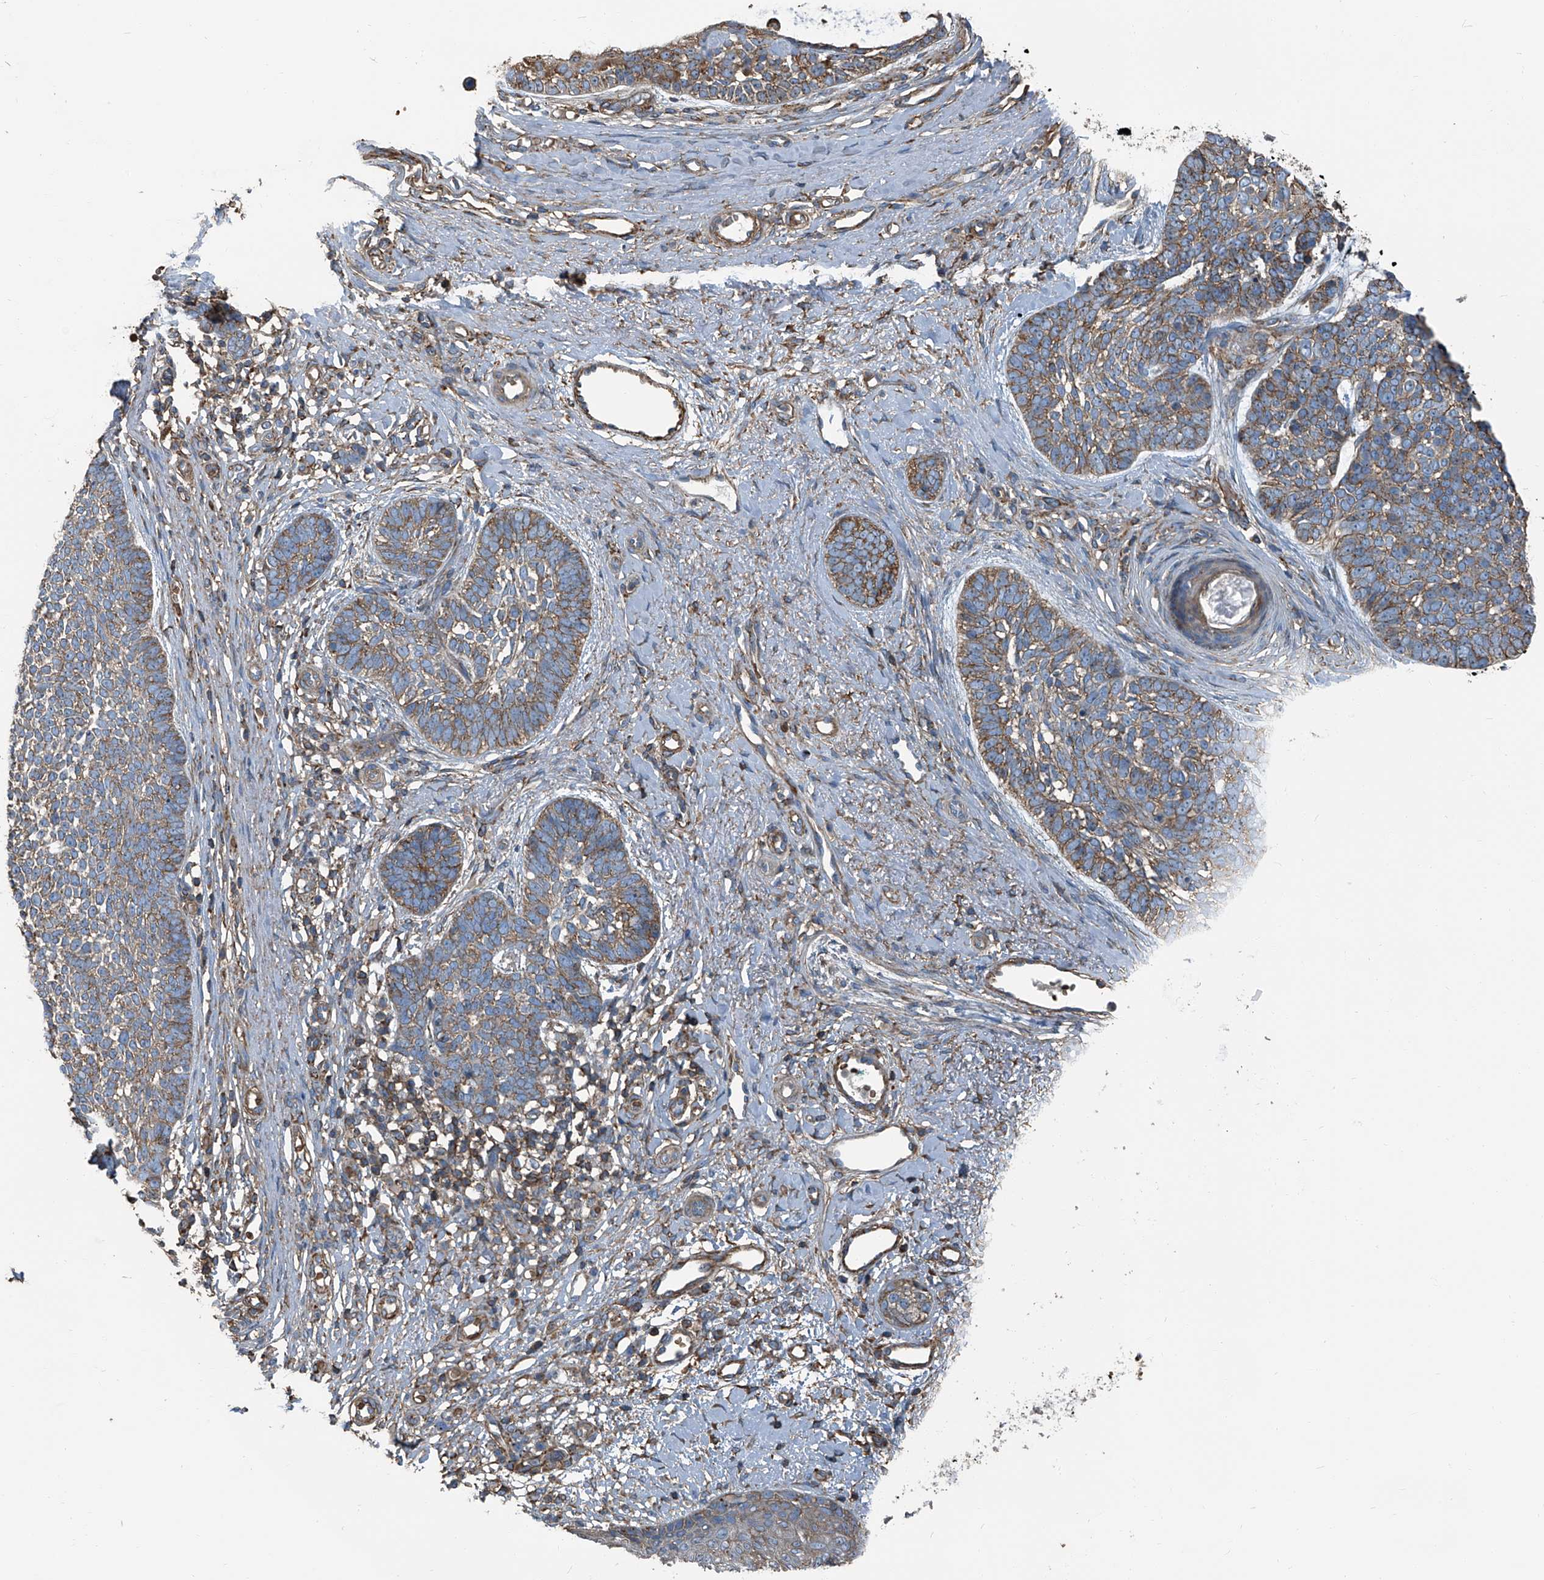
{"staining": {"intensity": "moderate", "quantity": "25%-75%", "location": "cytoplasmic/membranous"}, "tissue": "skin cancer", "cell_type": "Tumor cells", "image_type": "cancer", "snomed": [{"axis": "morphology", "description": "Basal cell carcinoma"}, {"axis": "topography", "description": "Skin"}], "caption": "Immunohistochemical staining of skin cancer demonstrates medium levels of moderate cytoplasmic/membranous positivity in approximately 25%-75% of tumor cells. (brown staining indicates protein expression, while blue staining denotes nuclei).", "gene": "SEPTIN7", "patient": {"sex": "female", "age": 81}}